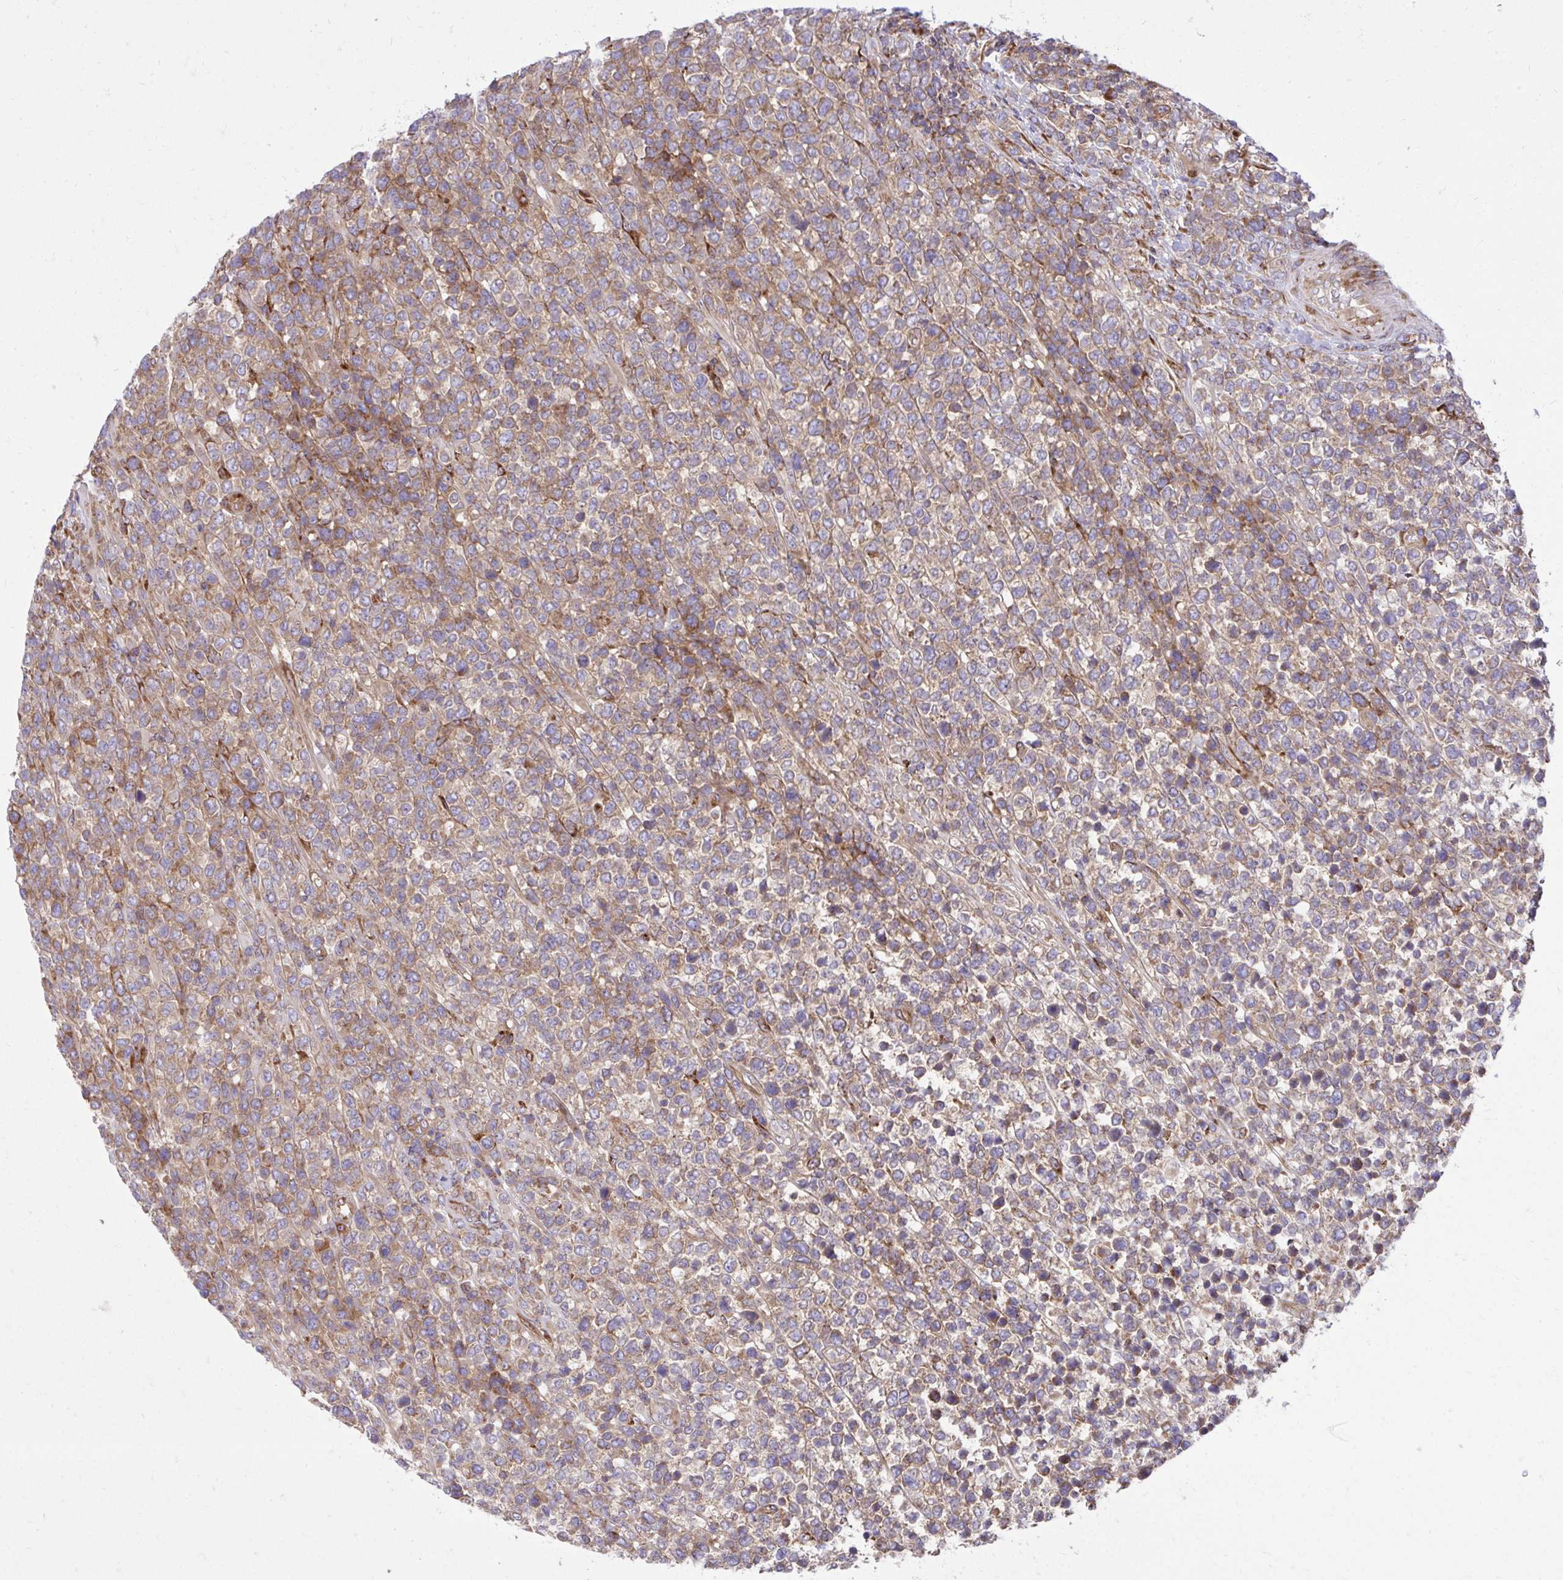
{"staining": {"intensity": "moderate", "quantity": ">75%", "location": "cytoplasmic/membranous"}, "tissue": "lymphoma", "cell_type": "Tumor cells", "image_type": "cancer", "snomed": [{"axis": "morphology", "description": "Malignant lymphoma, non-Hodgkin's type, High grade"}, {"axis": "topography", "description": "Soft tissue"}], "caption": "IHC (DAB (3,3'-diaminobenzidine)) staining of human malignant lymphoma, non-Hodgkin's type (high-grade) shows moderate cytoplasmic/membranous protein staining in about >75% of tumor cells.", "gene": "NMNAT3", "patient": {"sex": "female", "age": 56}}